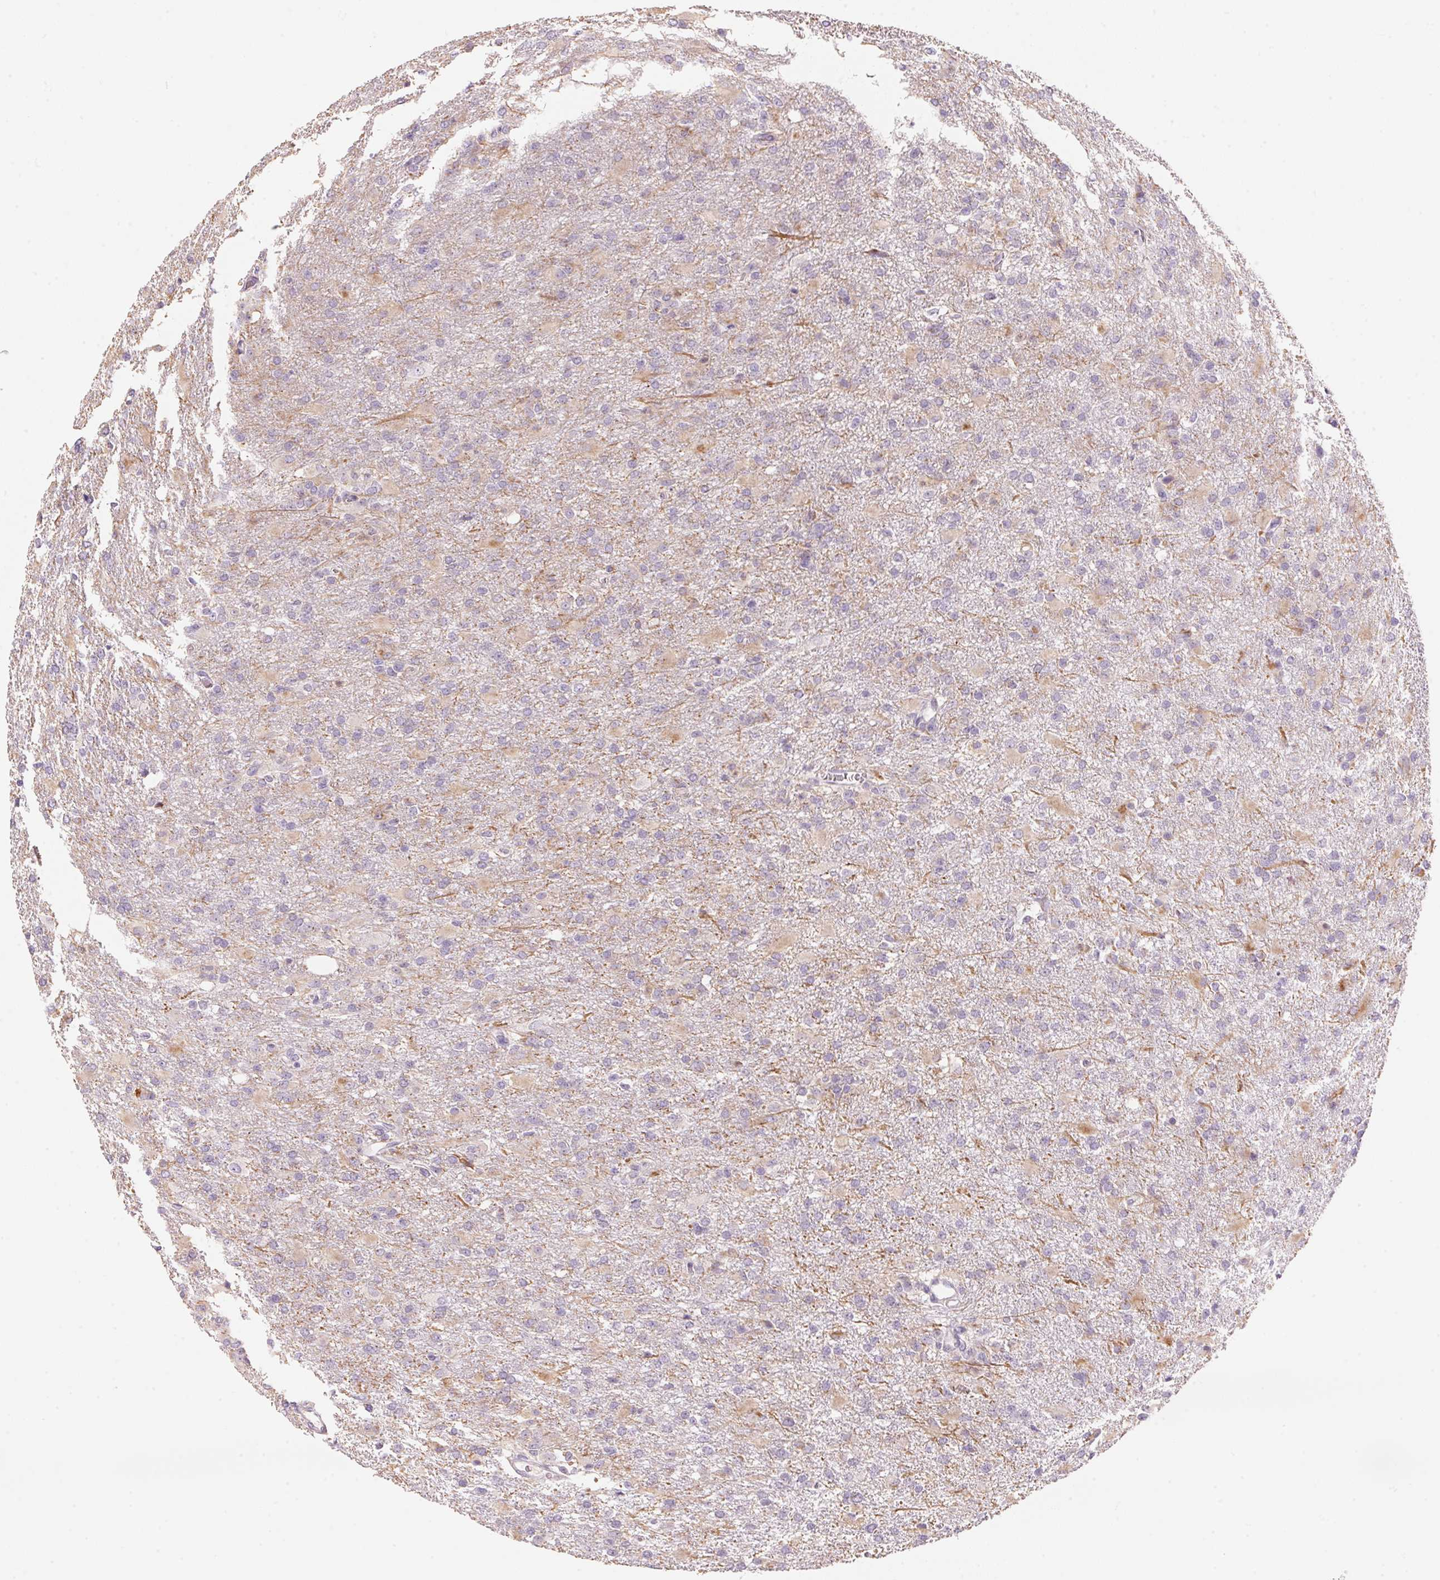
{"staining": {"intensity": "negative", "quantity": "none", "location": "none"}, "tissue": "glioma", "cell_type": "Tumor cells", "image_type": "cancer", "snomed": [{"axis": "morphology", "description": "Glioma, malignant, High grade"}, {"axis": "topography", "description": "Brain"}], "caption": "The histopathology image reveals no significant positivity in tumor cells of malignant glioma (high-grade).", "gene": "CYP11B1", "patient": {"sex": "male", "age": 68}}